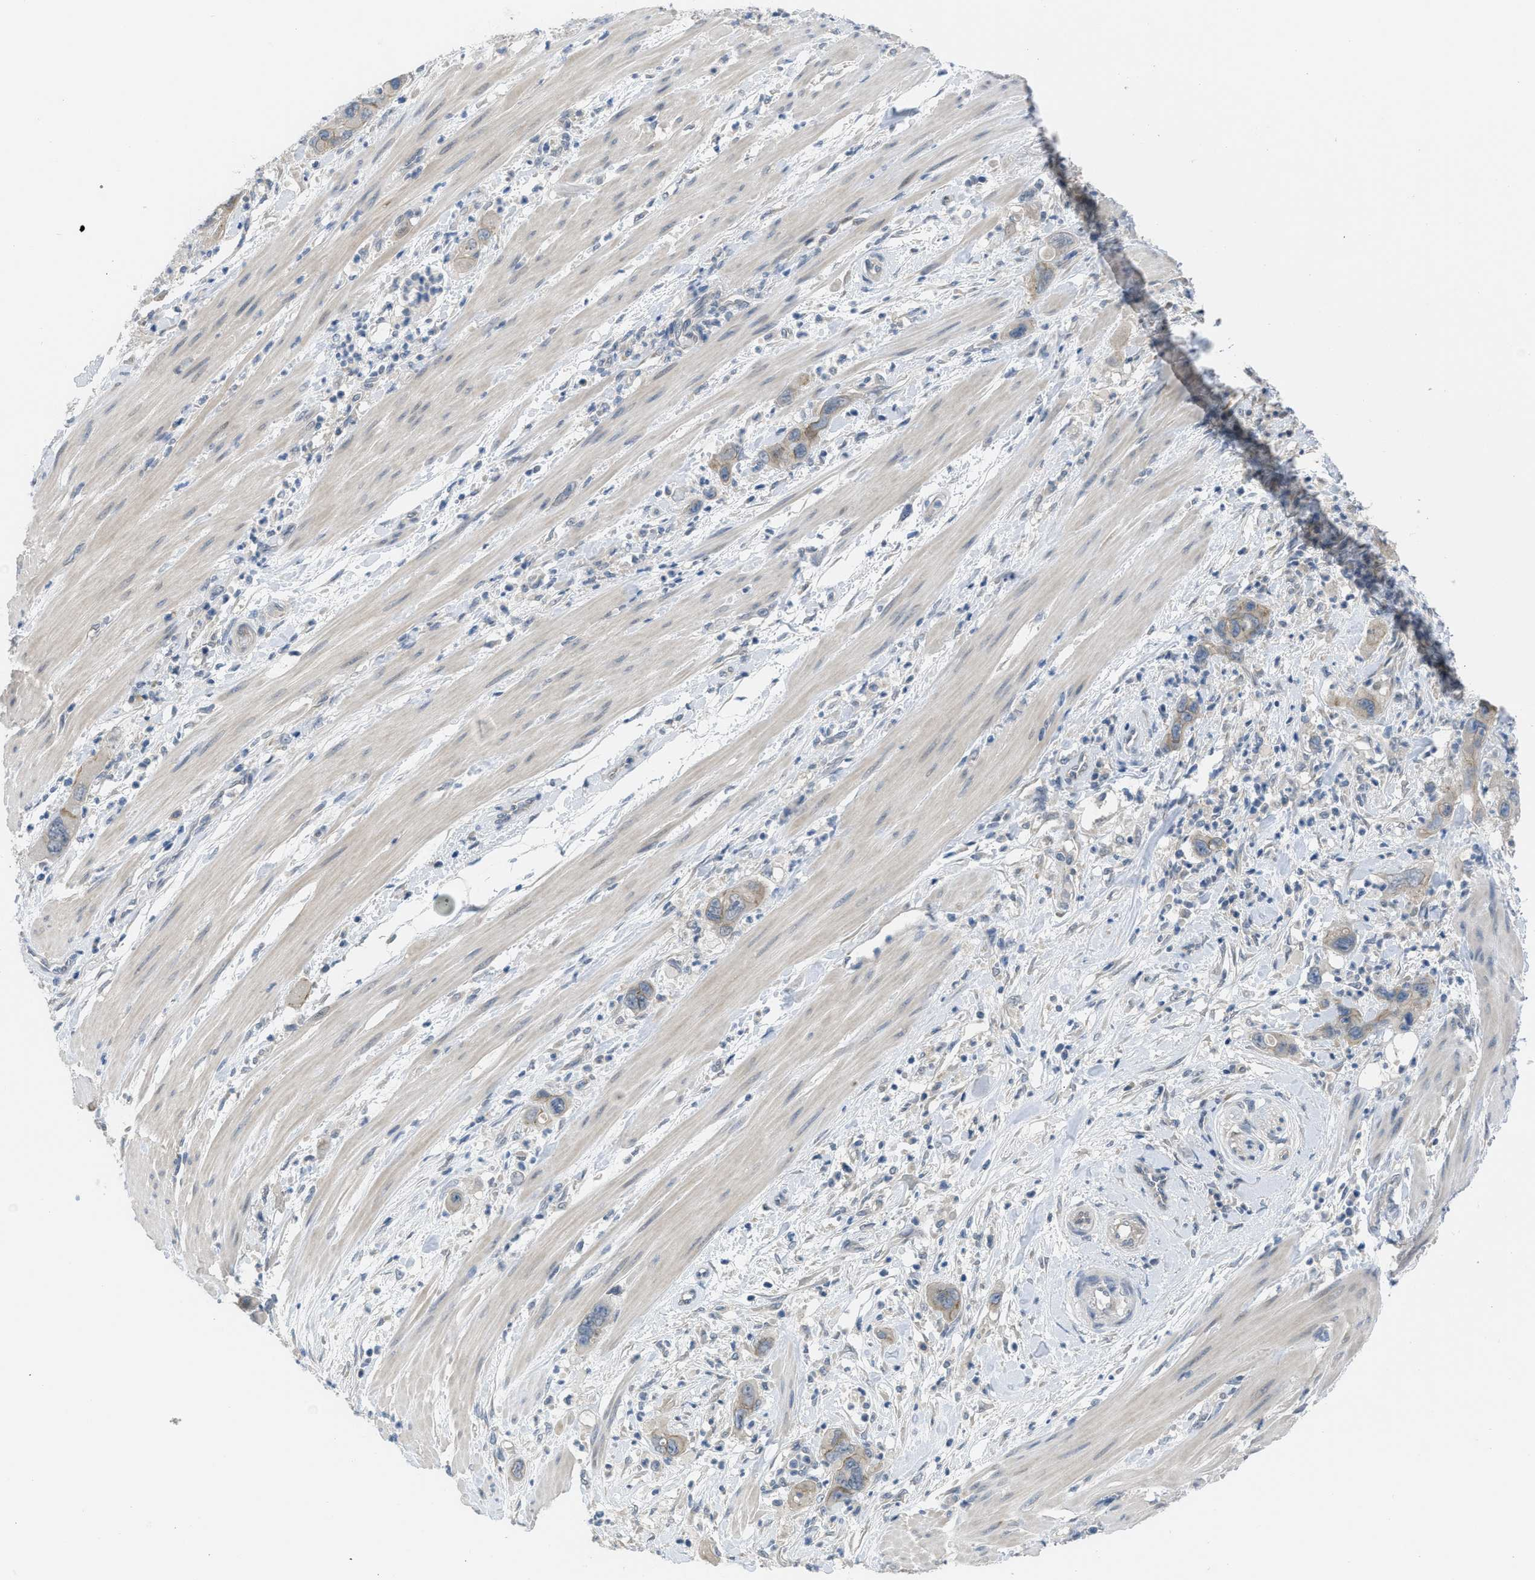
{"staining": {"intensity": "weak", "quantity": "25%-75%", "location": "cytoplasmic/membranous"}, "tissue": "pancreatic cancer", "cell_type": "Tumor cells", "image_type": "cancer", "snomed": [{"axis": "morphology", "description": "Adenocarcinoma, NOS"}, {"axis": "topography", "description": "Pancreas"}], "caption": "Immunohistochemistry (IHC) of pancreatic adenocarcinoma exhibits low levels of weak cytoplasmic/membranous positivity in about 25%-75% of tumor cells.", "gene": "TNFAIP1", "patient": {"sex": "female", "age": 71}}